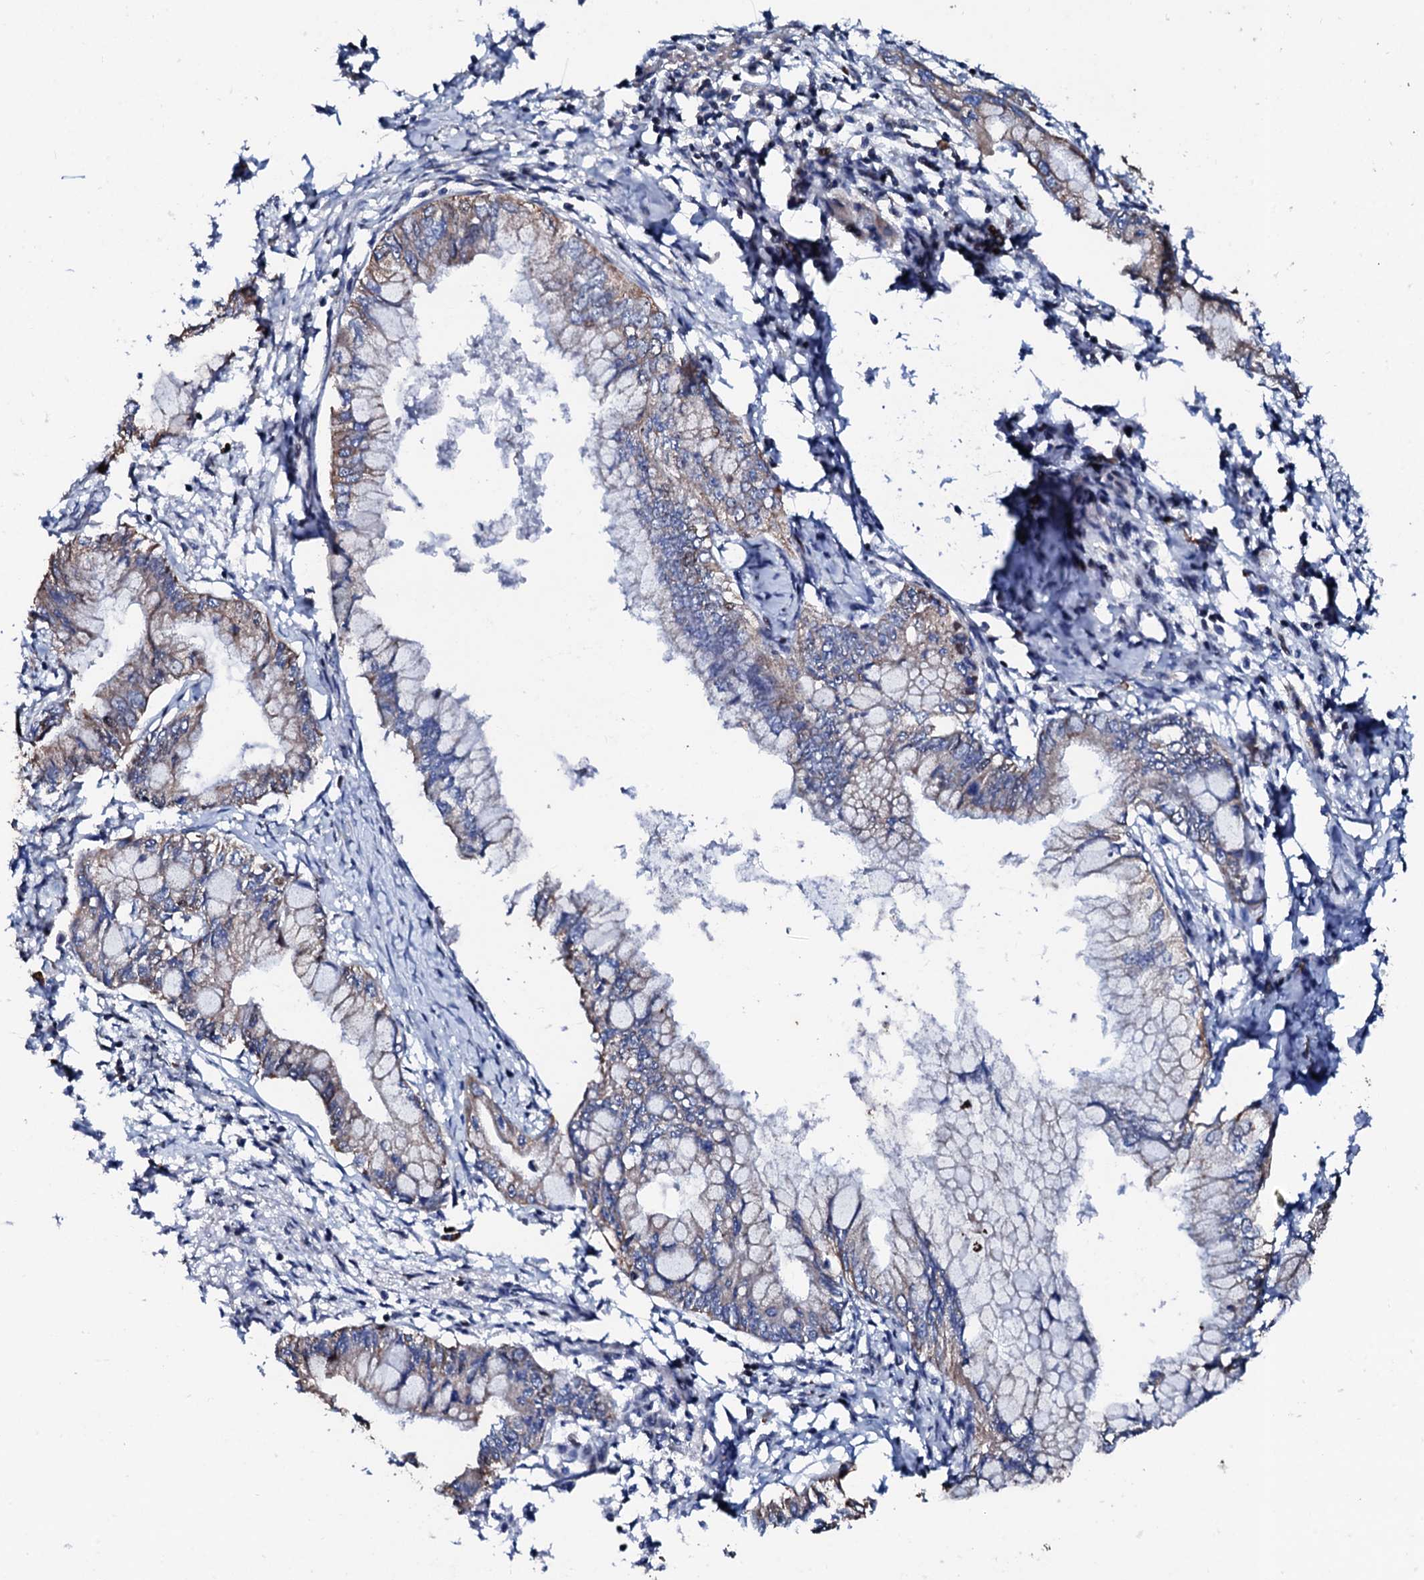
{"staining": {"intensity": "weak", "quantity": "25%-75%", "location": "cytoplasmic/membranous"}, "tissue": "pancreatic cancer", "cell_type": "Tumor cells", "image_type": "cancer", "snomed": [{"axis": "morphology", "description": "Adenocarcinoma, NOS"}, {"axis": "topography", "description": "Pancreas"}], "caption": "Weak cytoplasmic/membranous staining for a protein is appreciated in approximately 25%-75% of tumor cells of adenocarcinoma (pancreatic) using immunohistochemistry (IHC).", "gene": "KIF18A", "patient": {"sex": "male", "age": 48}}